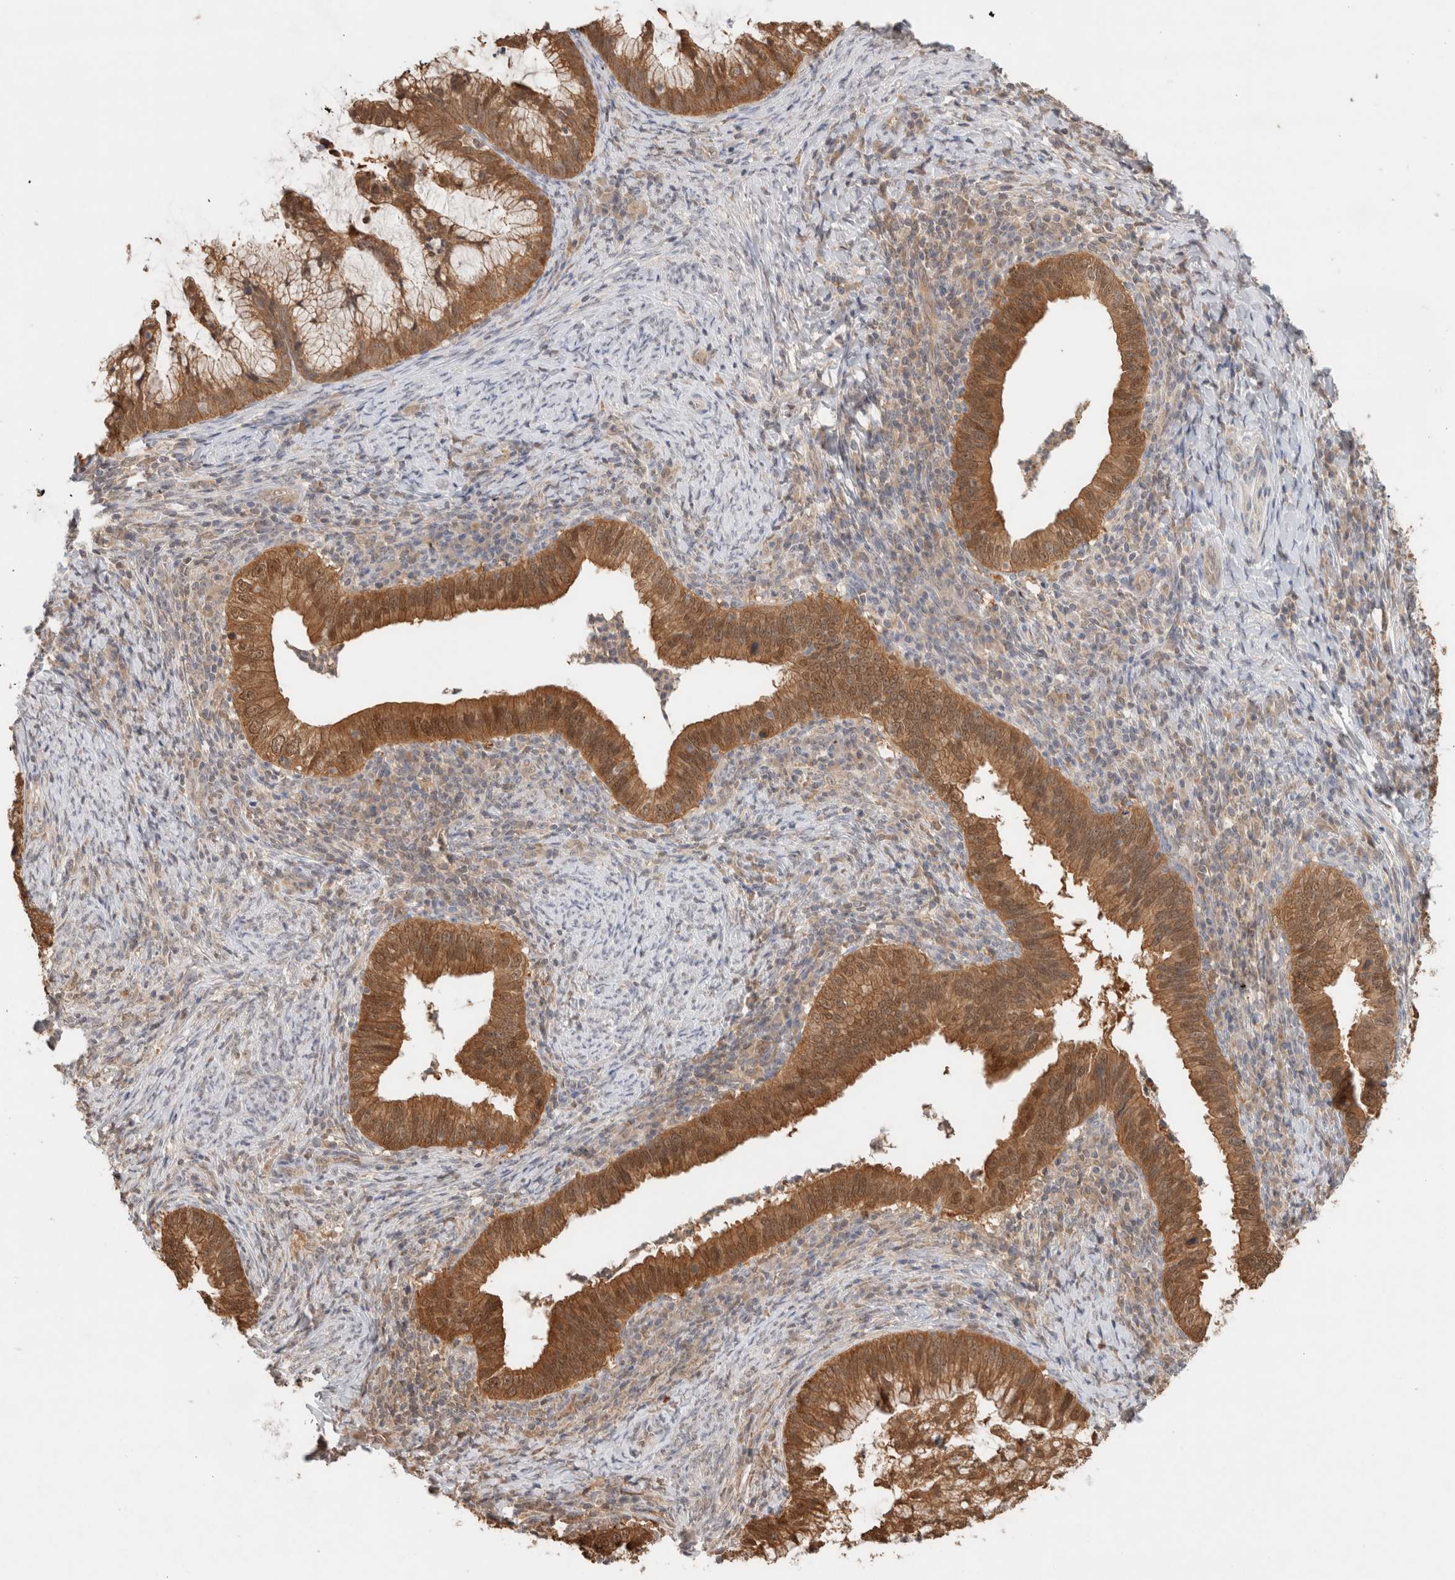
{"staining": {"intensity": "moderate", "quantity": ">75%", "location": "cytoplasmic/membranous,nuclear"}, "tissue": "cervical cancer", "cell_type": "Tumor cells", "image_type": "cancer", "snomed": [{"axis": "morphology", "description": "Adenocarcinoma, NOS"}, {"axis": "topography", "description": "Cervix"}], "caption": "The image shows staining of cervical cancer, revealing moderate cytoplasmic/membranous and nuclear protein positivity (brown color) within tumor cells.", "gene": "CA13", "patient": {"sex": "female", "age": 36}}